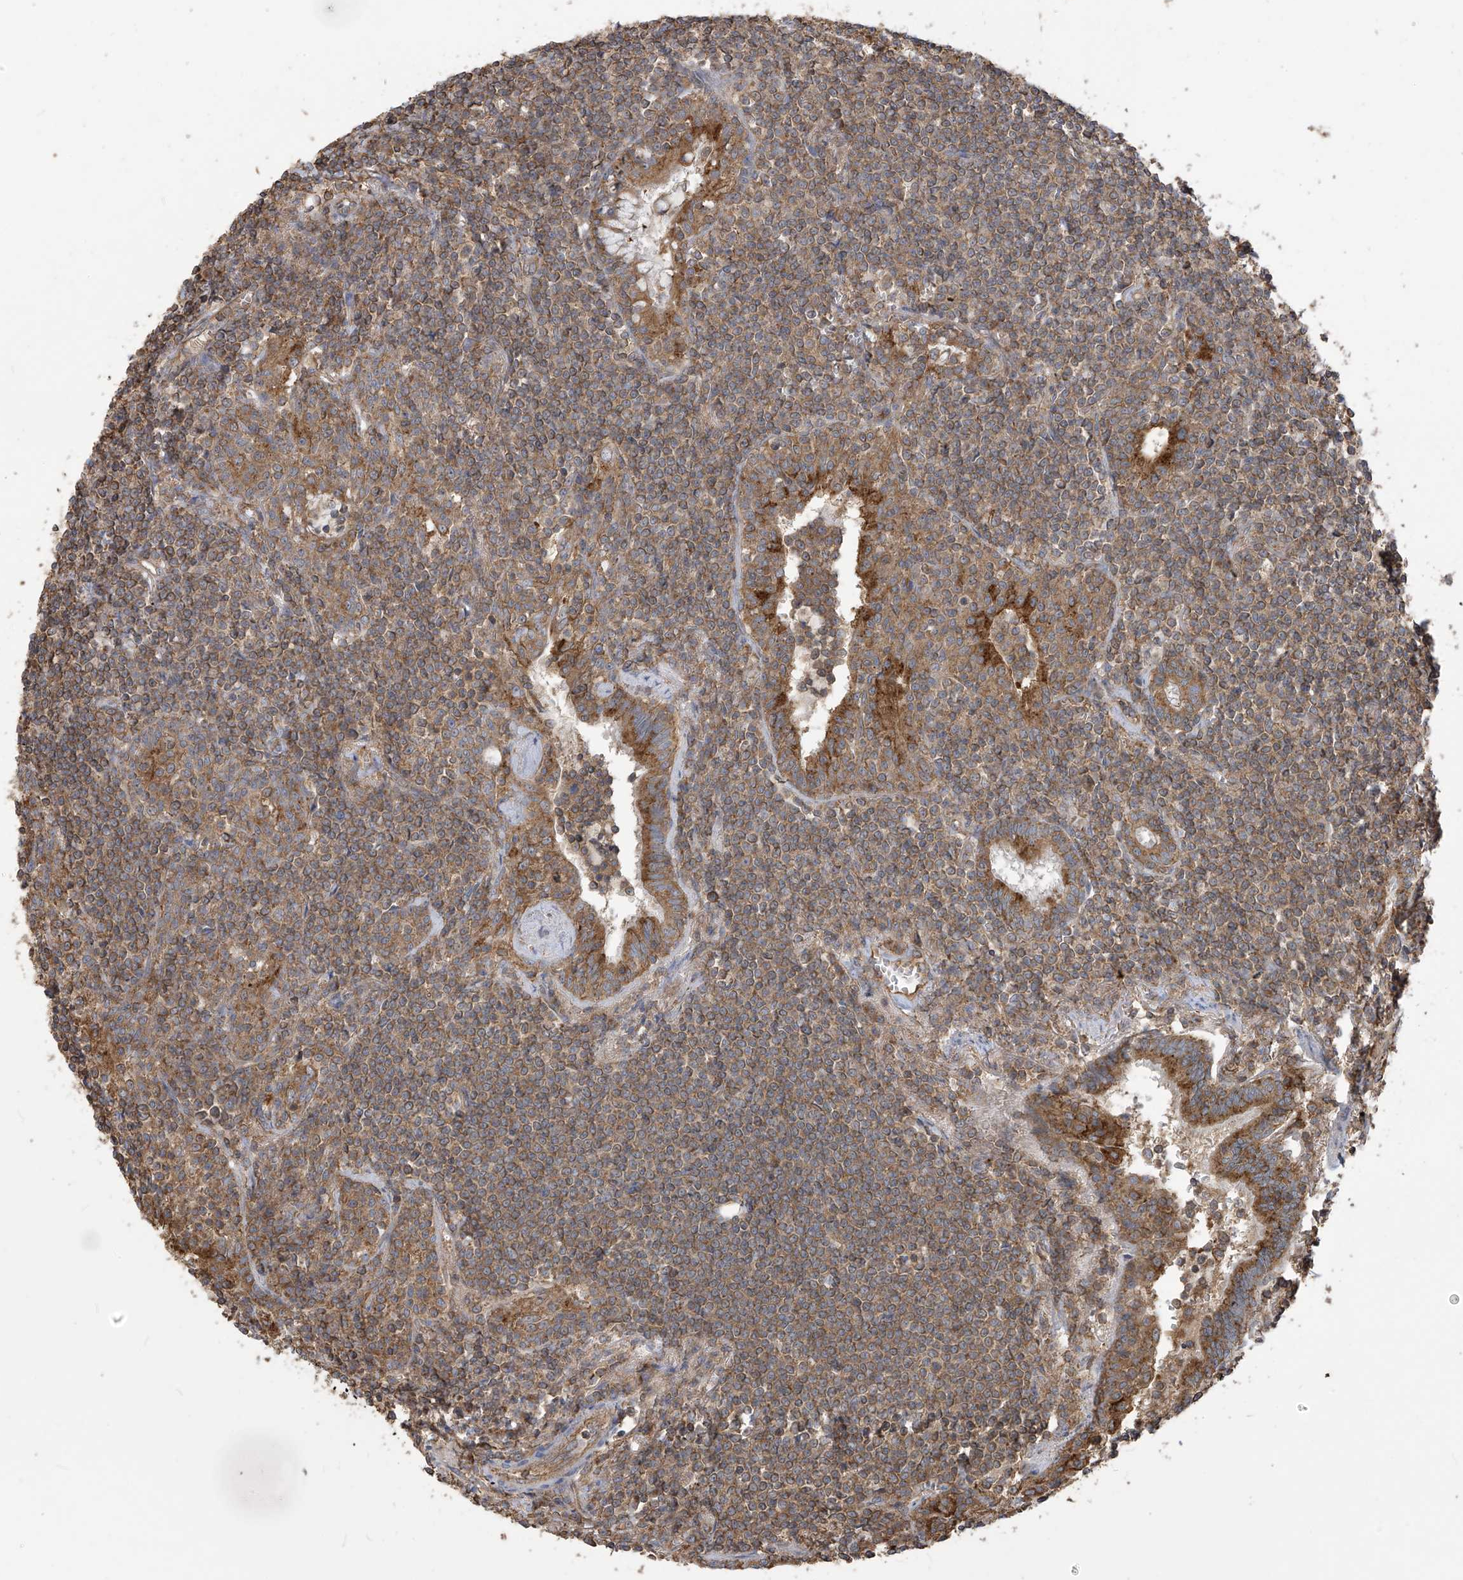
{"staining": {"intensity": "moderate", "quantity": ">75%", "location": "cytoplasmic/membranous"}, "tissue": "lymphoma", "cell_type": "Tumor cells", "image_type": "cancer", "snomed": [{"axis": "morphology", "description": "Malignant lymphoma, non-Hodgkin's type, Low grade"}, {"axis": "topography", "description": "Lung"}], "caption": "IHC (DAB (3,3'-diaminobenzidine)) staining of human lymphoma reveals moderate cytoplasmic/membranous protein positivity in about >75% of tumor cells.", "gene": "COX10", "patient": {"sex": "female", "age": 71}}